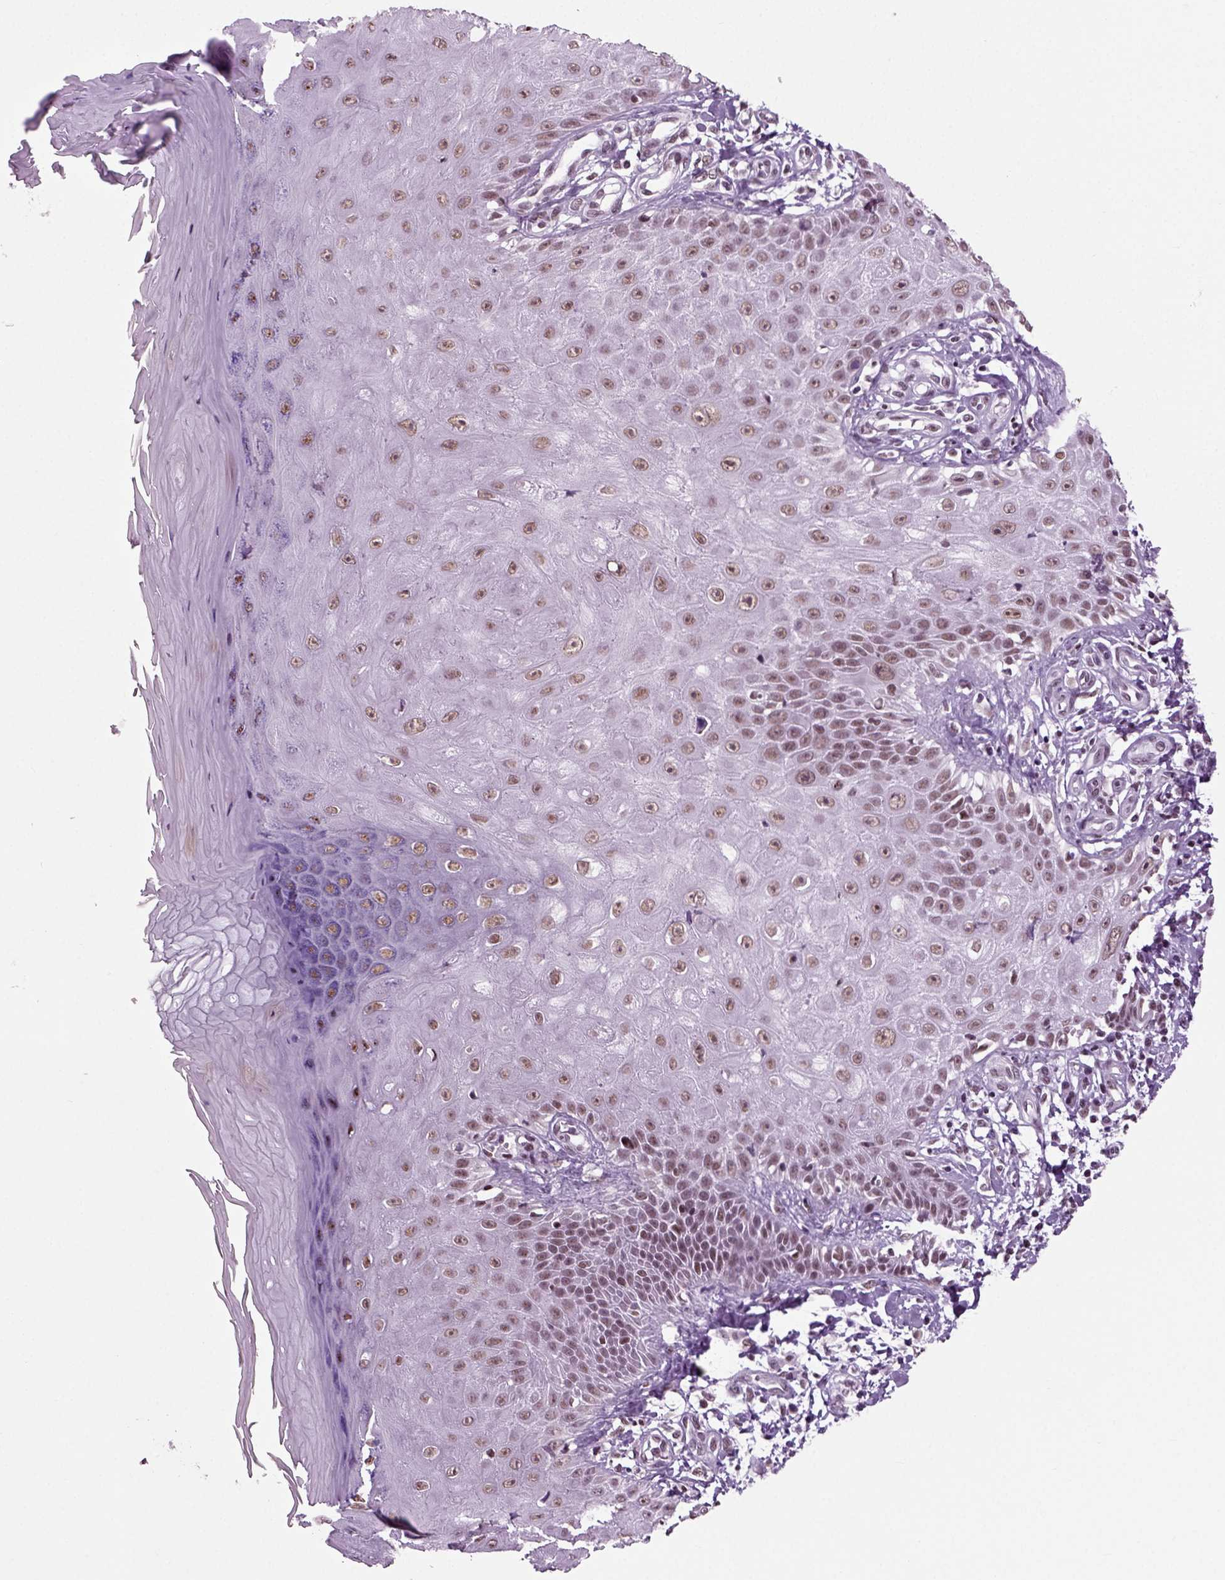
{"staining": {"intensity": "negative", "quantity": "none", "location": "none"}, "tissue": "skin", "cell_type": "Fibroblasts", "image_type": "normal", "snomed": [{"axis": "morphology", "description": "Normal tissue, NOS"}, {"axis": "morphology", "description": "Inflammation, NOS"}, {"axis": "morphology", "description": "Fibrosis, NOS"}, {"axis": "topography", "description": "Skin"}], "caption": "IHC histopathology image of normal human skin stained for a protein (brown), which exhibits no staining in fibroblasts.", "gene": "RCOR3", "patient": {"sex": "male", "age": 71}}